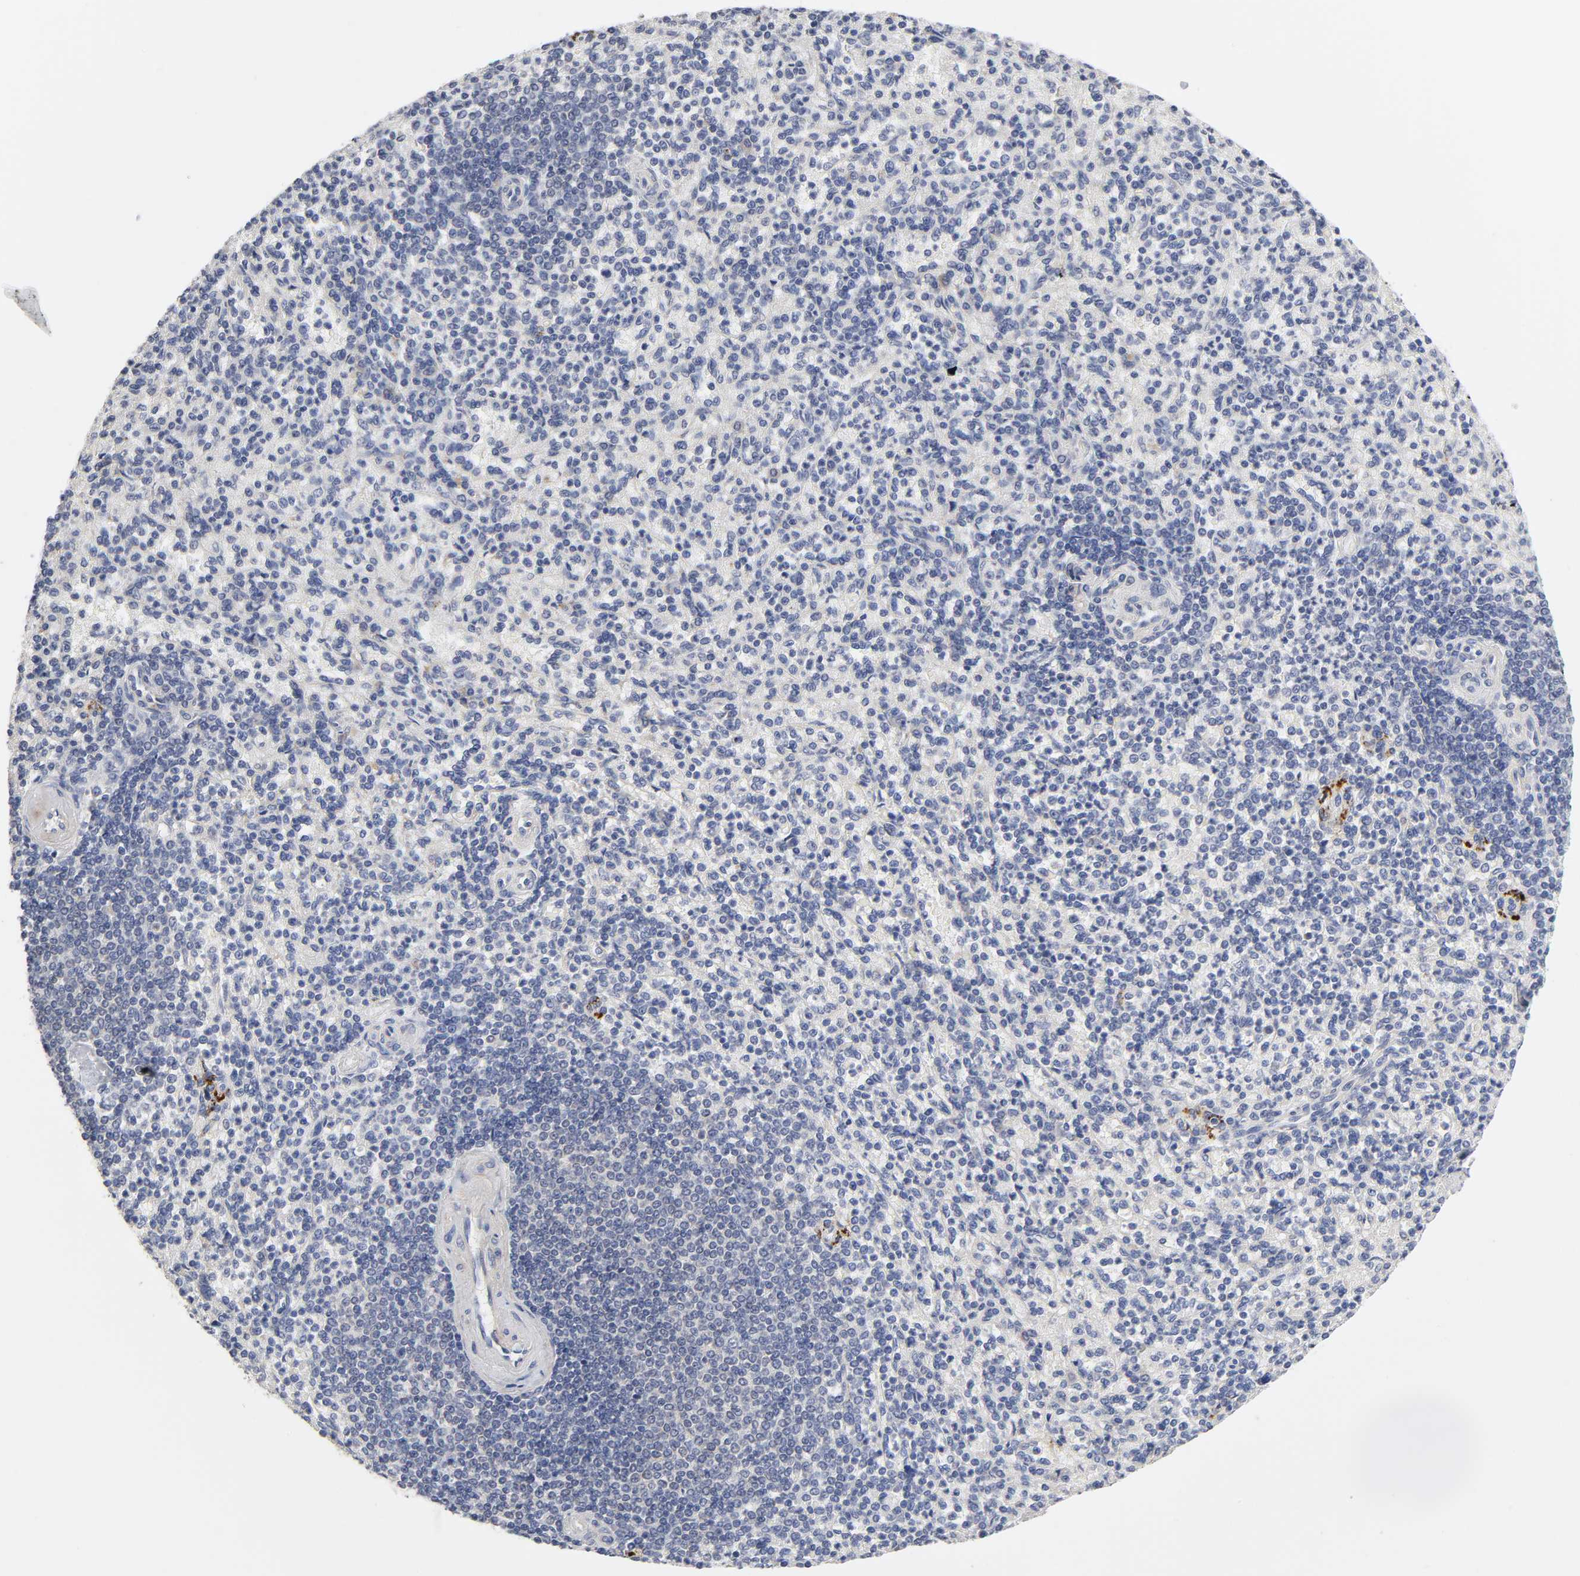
{"staining": {"intensity": "negative", "quantity": "none", "location": "none"}, "tissue": "spleen", "cell_type": "Cells in red pulp", "image_type": "normal", "snomed": [{"axis": "morphology", "description": "Normal tissue, NOS"}, {"axis": "topography", "description": "Spleen"}], "caption": "Immunohistochemistry of normal human spleen reveals no positivity in cells in red pulp.", "gene": "C17orf75", "patient": {"sex": "female", "age": 74}}